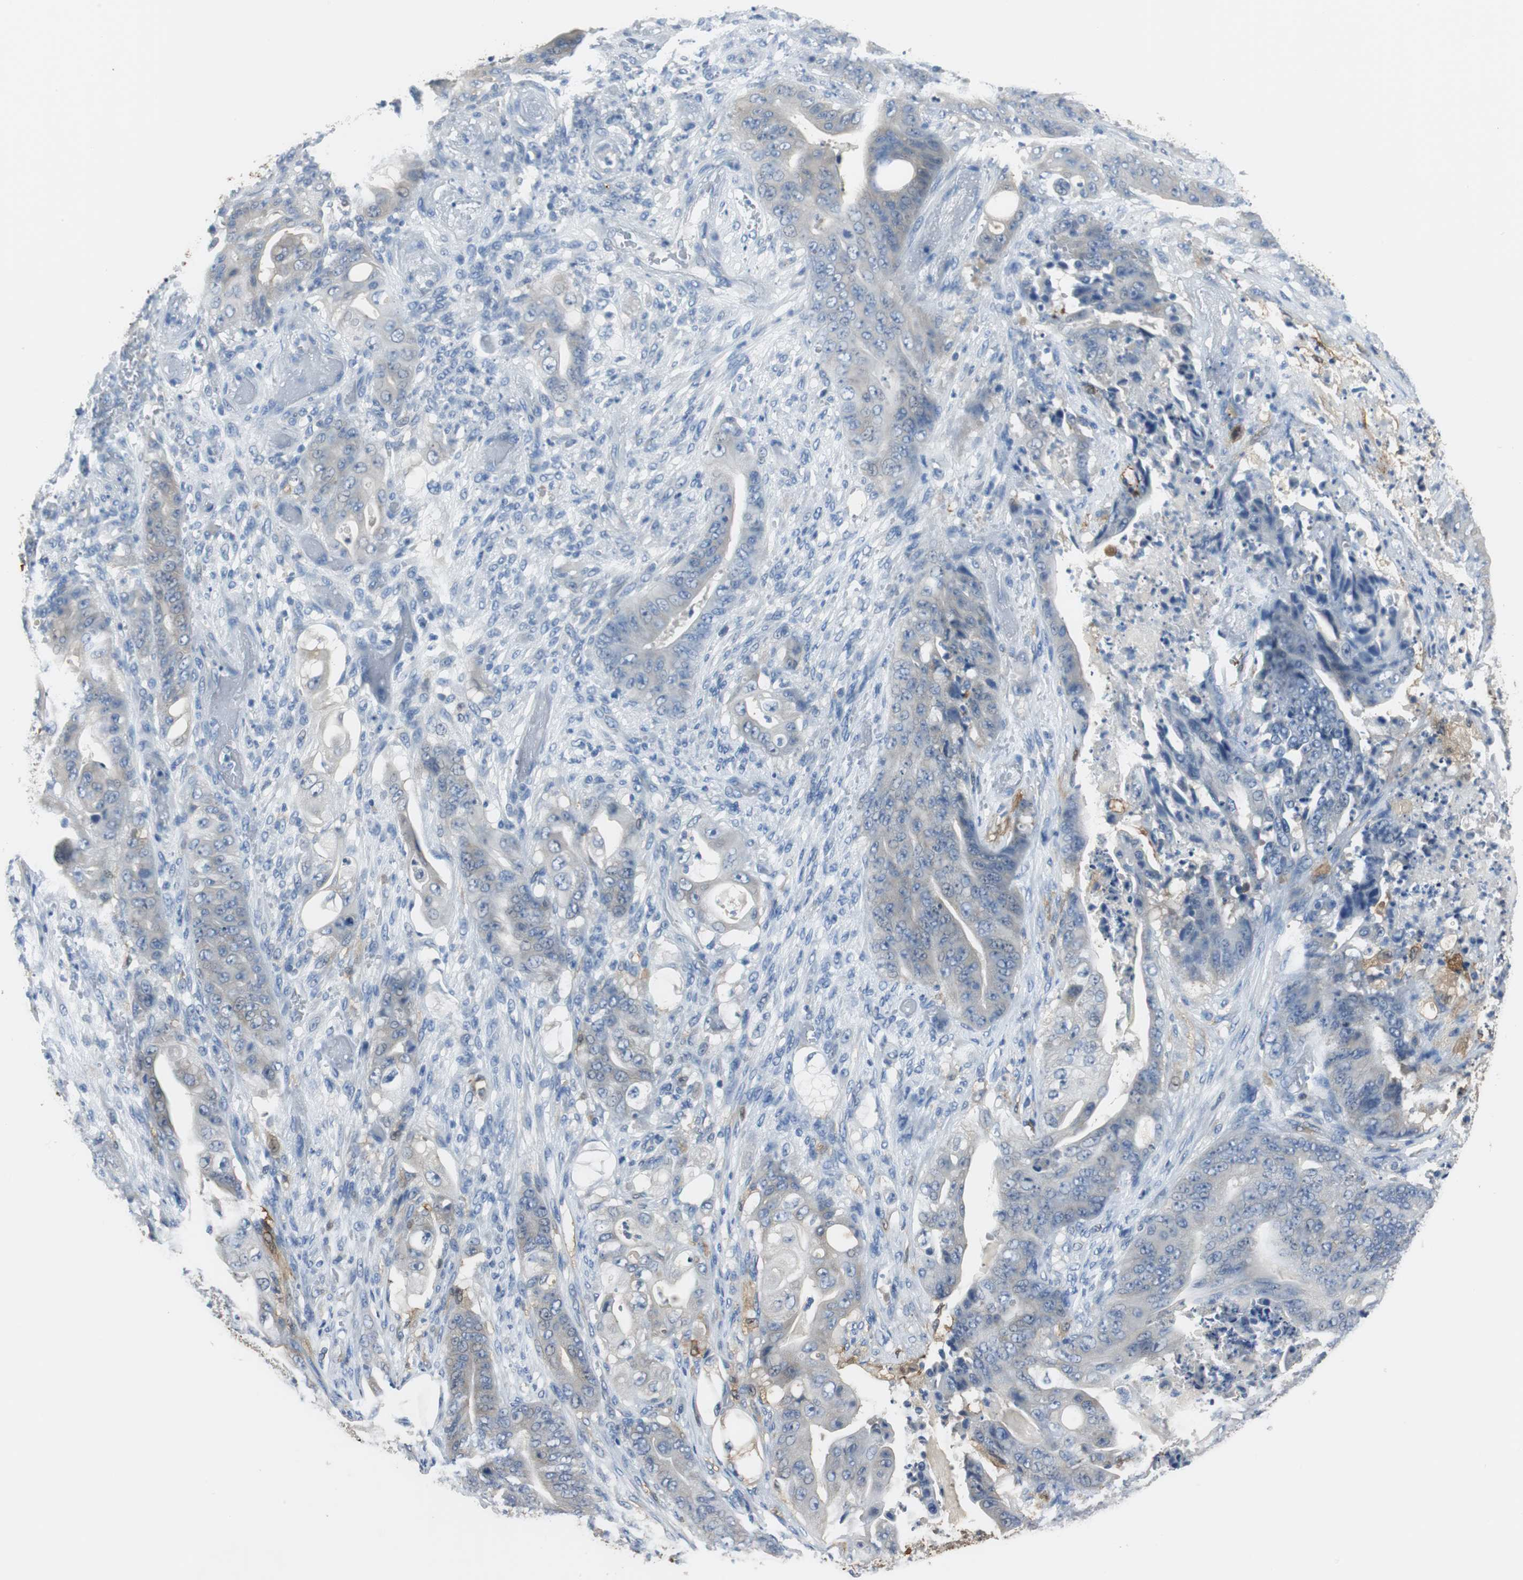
{"staining": {"intensity": "weak", "quantity": "25%-75%", "location": "cytoplasmic/membranous"}, "tissue": "stomach cancer", "cell_type": "Tumor cells", "image_type": "cancer", "snomed": [{"axis": "morphology", "description": "Adenocarcinoma, NOS"}, {"axis": "topography", "description": "Stomach"}], "caption": "Immunohistochemical staining of human stomach cancer demonstrates low levels of weak cytoplasmic/membranous expression in approximately 25%-75% of tumor cells. The staining was performed using DAB (3,3'-diaminobenzidine) to visualize the protein expression in brown, while the nuclei were stained in blue with hematoxylin (Magnification: 20x).", "gene": "FBP1", "patient": {"sex": "female", "age": 73}}